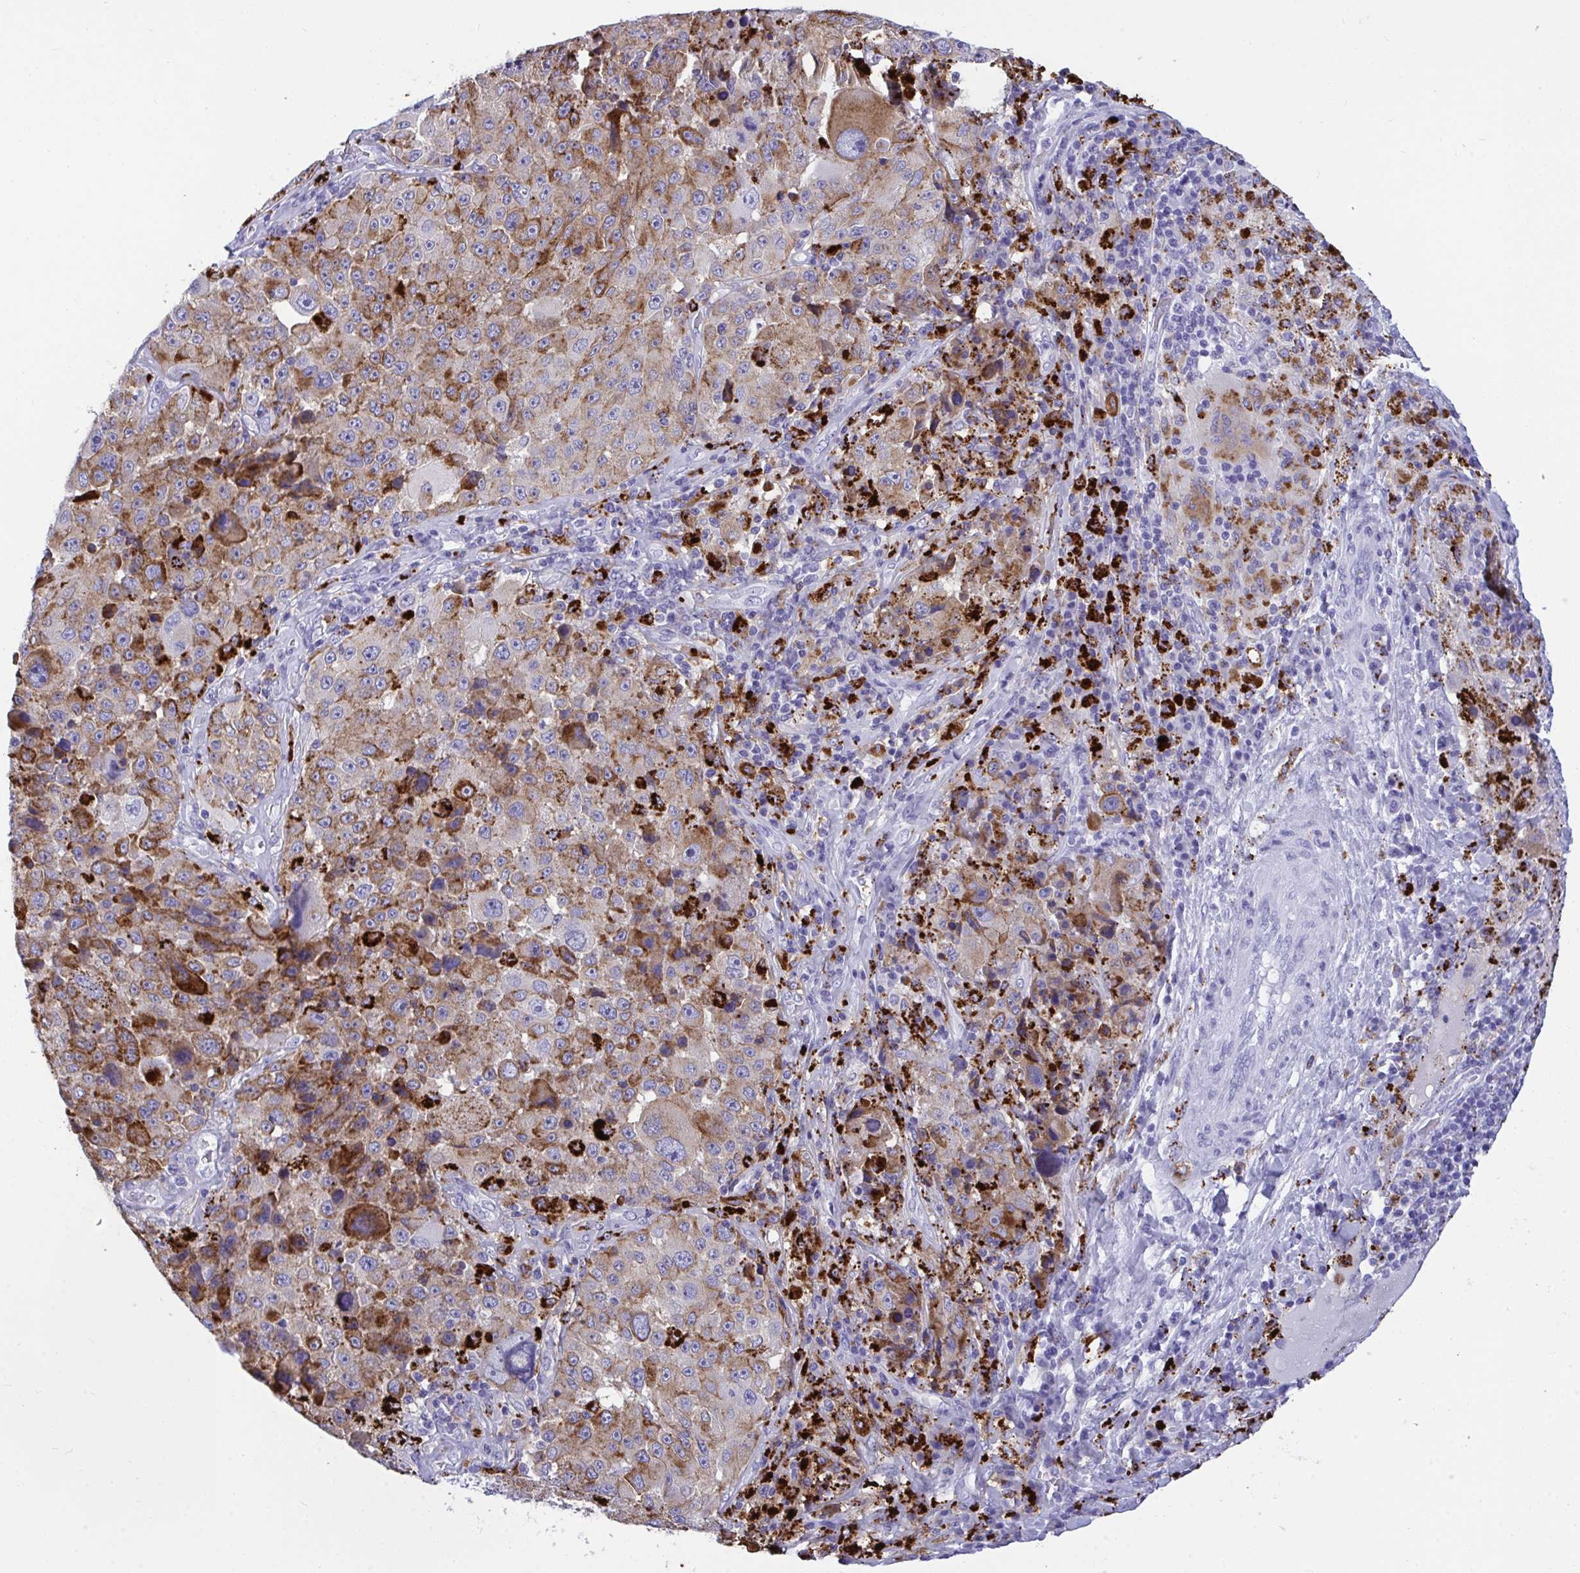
{"staining": {"intensity": "moderate", "quantity": "25%-75%", "location": "cytoplasmic/membranous"}, "tissue": "melanoma", "cell_type": "Tumor cells", "image_type": "cancer", "snomed": [{"axis": "morphology", "description": "Malignant melanoma, Metastatic site"}, {"axis": "topography", "description": "Lymph node"}], "caption": "Brown immunohistochemical staining in human melanoma shows moderate cytoplasmic/membranous expression in approximately 25%-75% of tumor cells. (DAB (3,3'-diaminobenzidine) IHC with brightfield microscopy, high magnification).", "gene": "CPVL", "patient": {"sex": "male", "age": 62}}